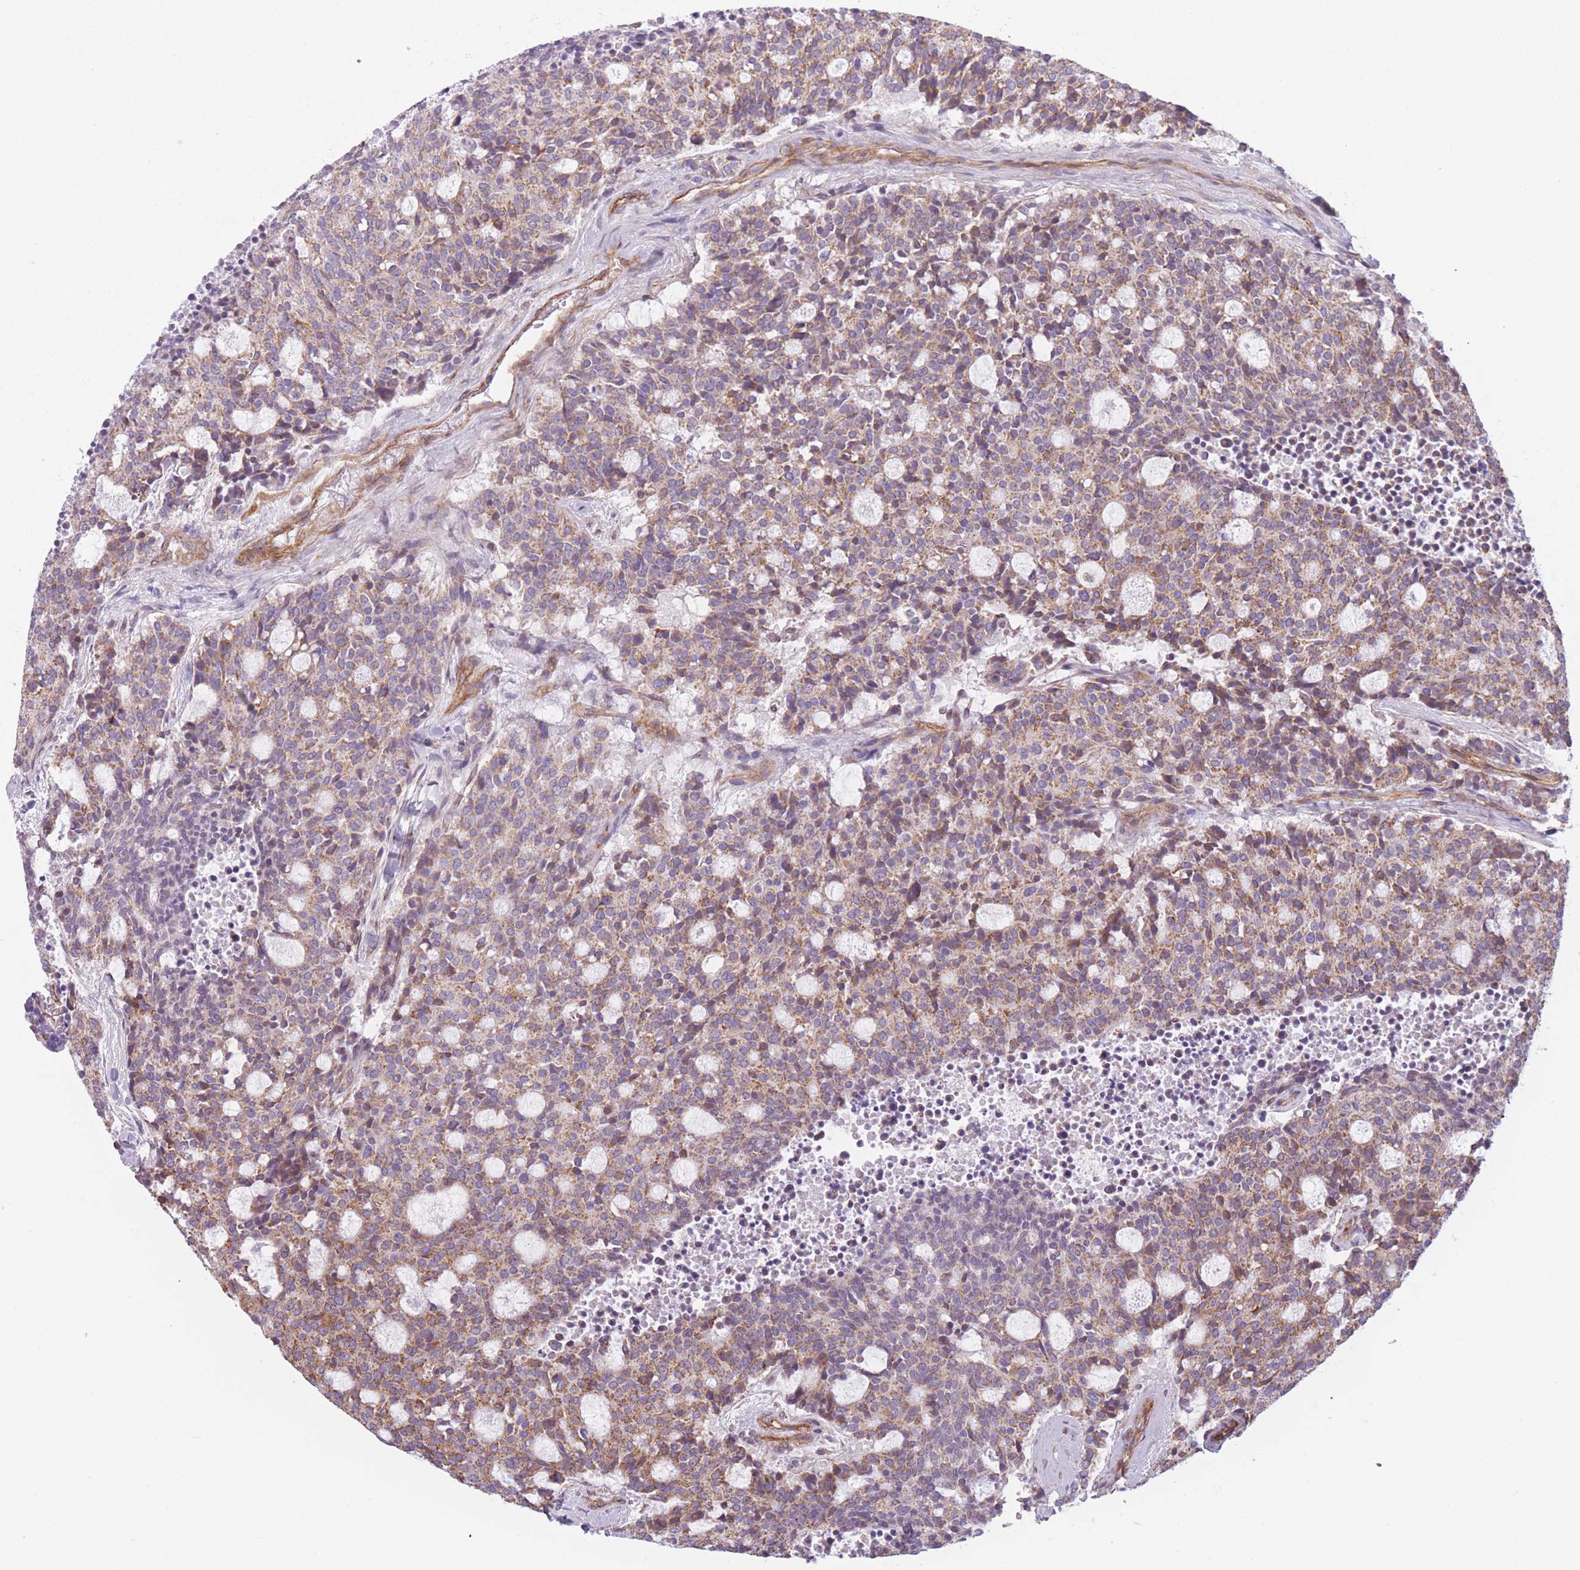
{"staining": {"intensity": "moderate", "quantity": ">75%", "location": "cytoplasmic/membranous"}, "tissue": "carcinoid", "cell_type": "Tumor cells", "image_type": "cancer", "snomed": [{"axis": "morphology", "description": "Carcinoid, malignant, NOS"}, {"axis": "topography", "description": "Pancreas"}], "caption": "Brown immunohistochemical staining in carcinoid reveals moderate cytoplasmic/membranous expression in approximately >75% of tumor cells.", "gene": "OR6B3", "patient": {"sex": "female", "age": 54}}